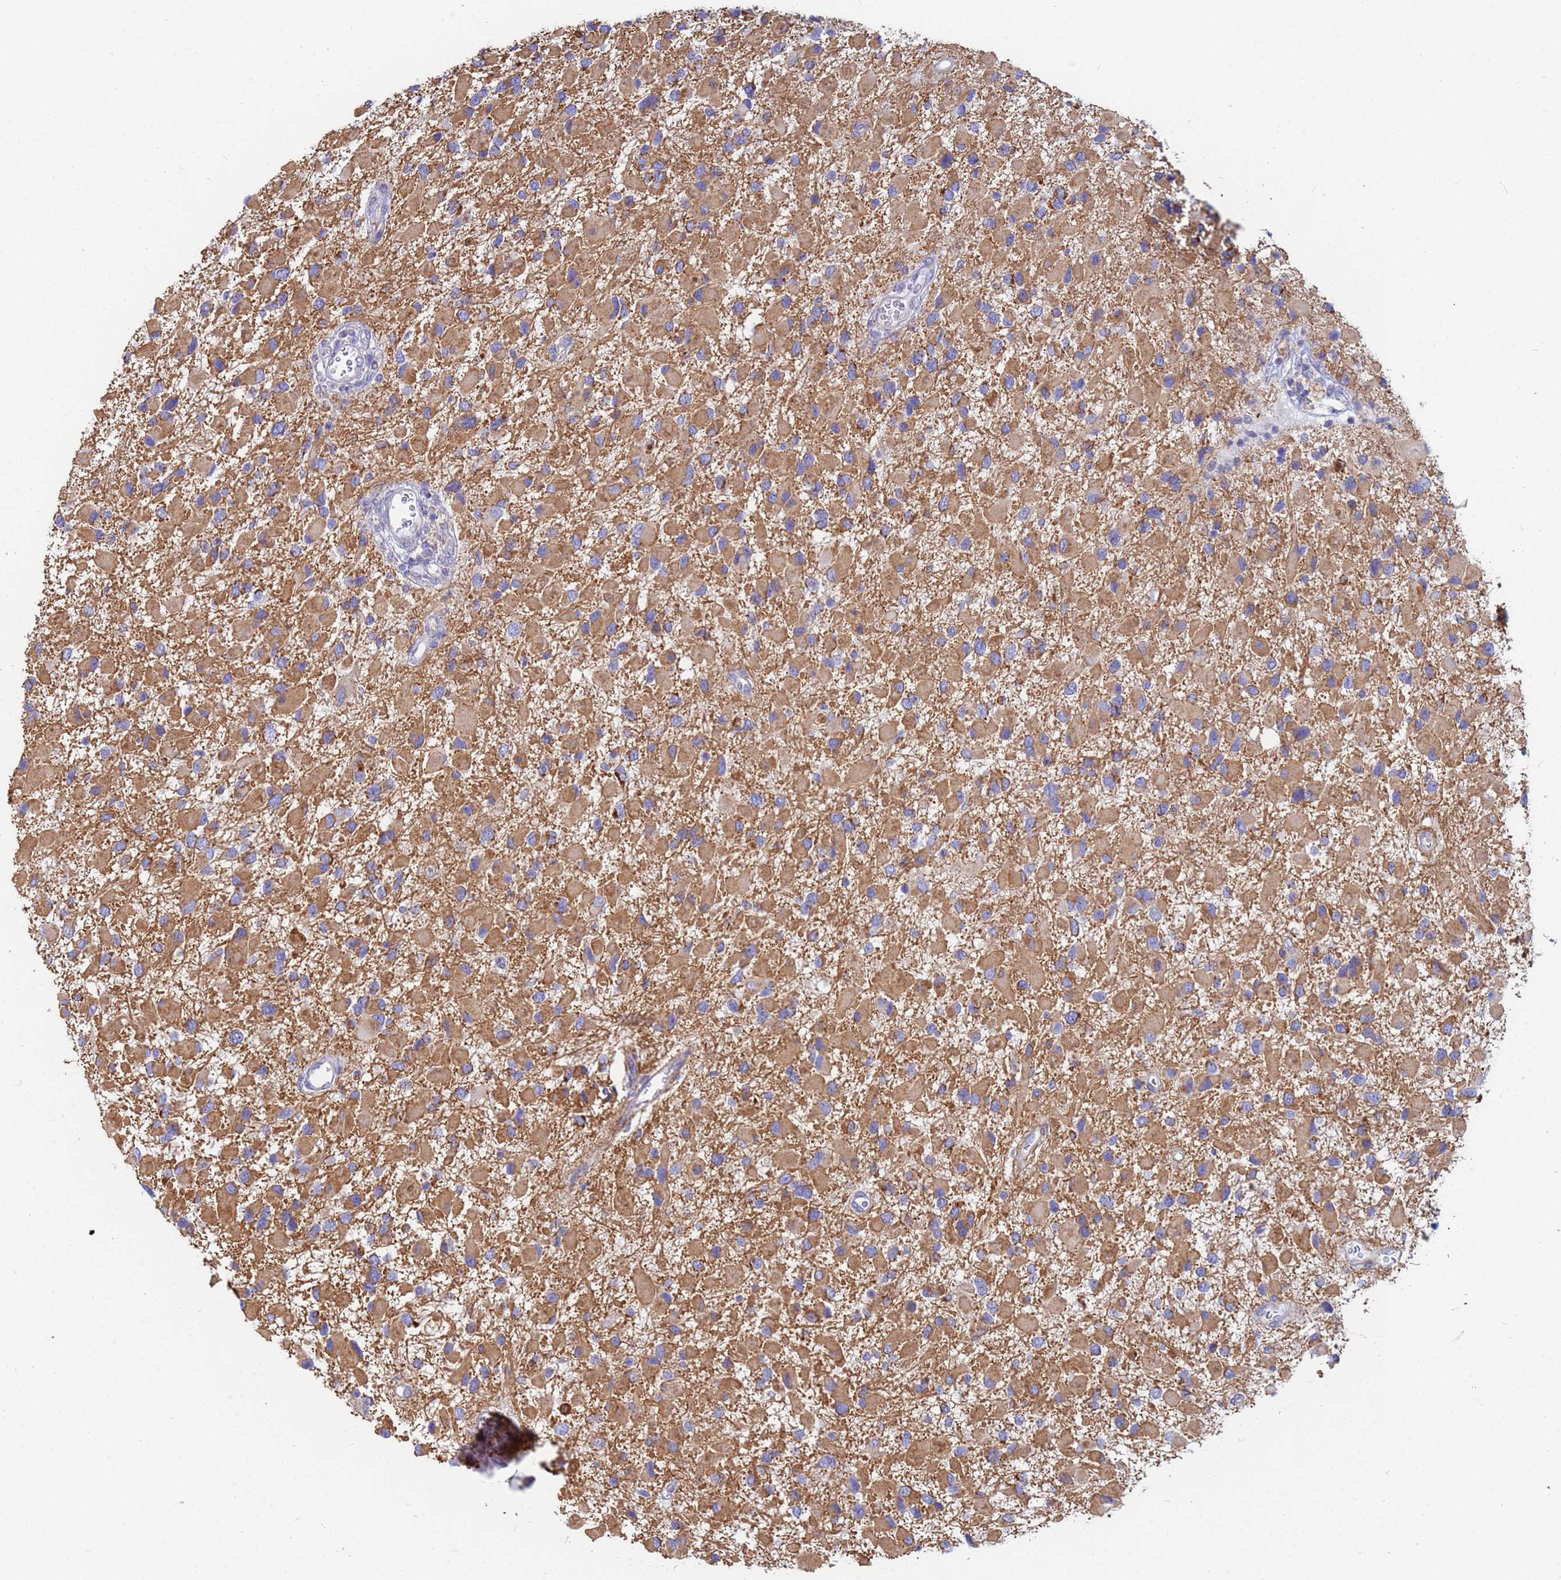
{"staining": {"intensity": "moderate", "quantity": ">75%", "location": "cytoplasmic/membranous"}, "tissue": "glioma", "cell_type": "Tumor cells", "image_type": "cancer", "snomed": [{"axis": "morphology", "description": "Glioma, malignant, High grade"}, {"axis": "topography", "description": "Brain"}], "caption": "A histopathology image of human glioma stained for a protein shows moderate cytoplasmic/membranous brown staining in tumor cells.", "gene": "UQCRH", "patient": {"sex": "male", "age": 53}}